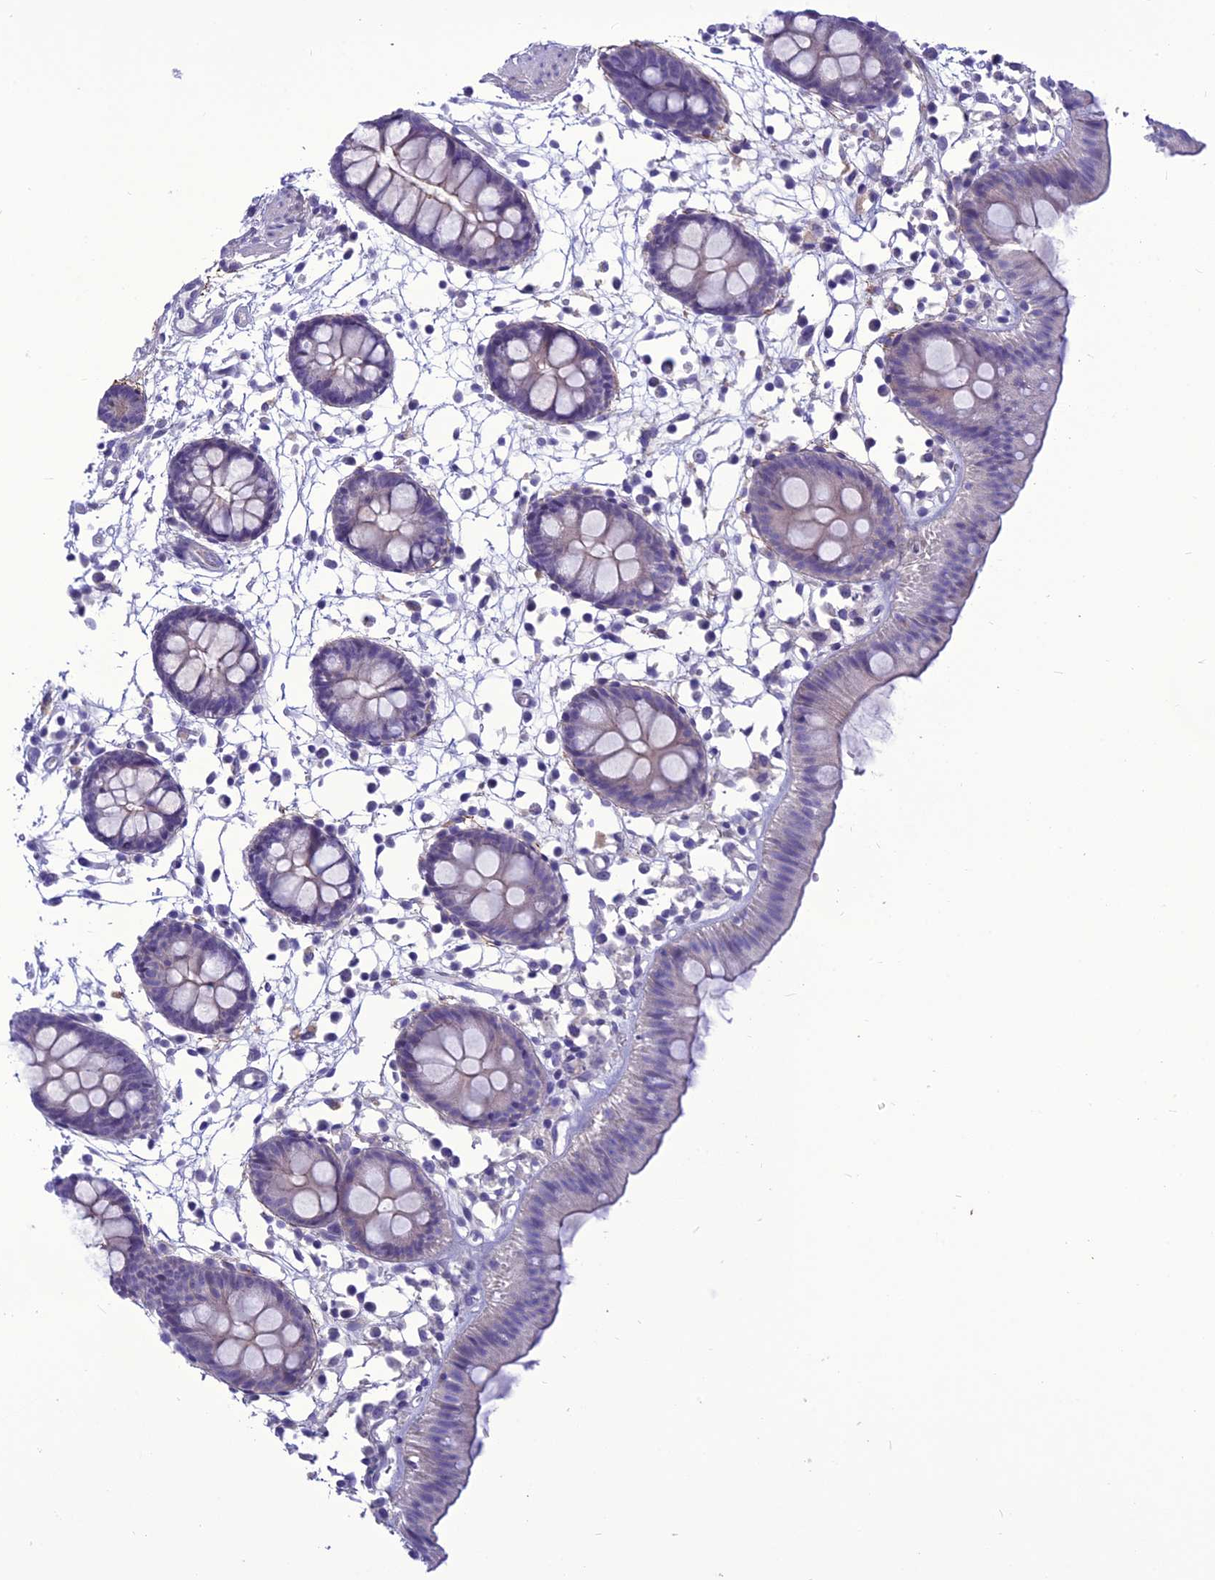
{"staining": {"intensity": "negative", "quantity": "none", "location": "none"}, "tissue": "colon", "cell_type": "Endothelial cells", "image_type": "normal", "snomed": [{"axis": "morphology", "description": "Normal tissue, NOS"}, {"axis": "topography", "description": "Colon"}], "caption": "IHC micrograph of benign colon: colon stained with DAB shows no significant protein expression in endothelial cells.", "gene": "BBS2", "patient": {"sex": "male", "age": 56}}